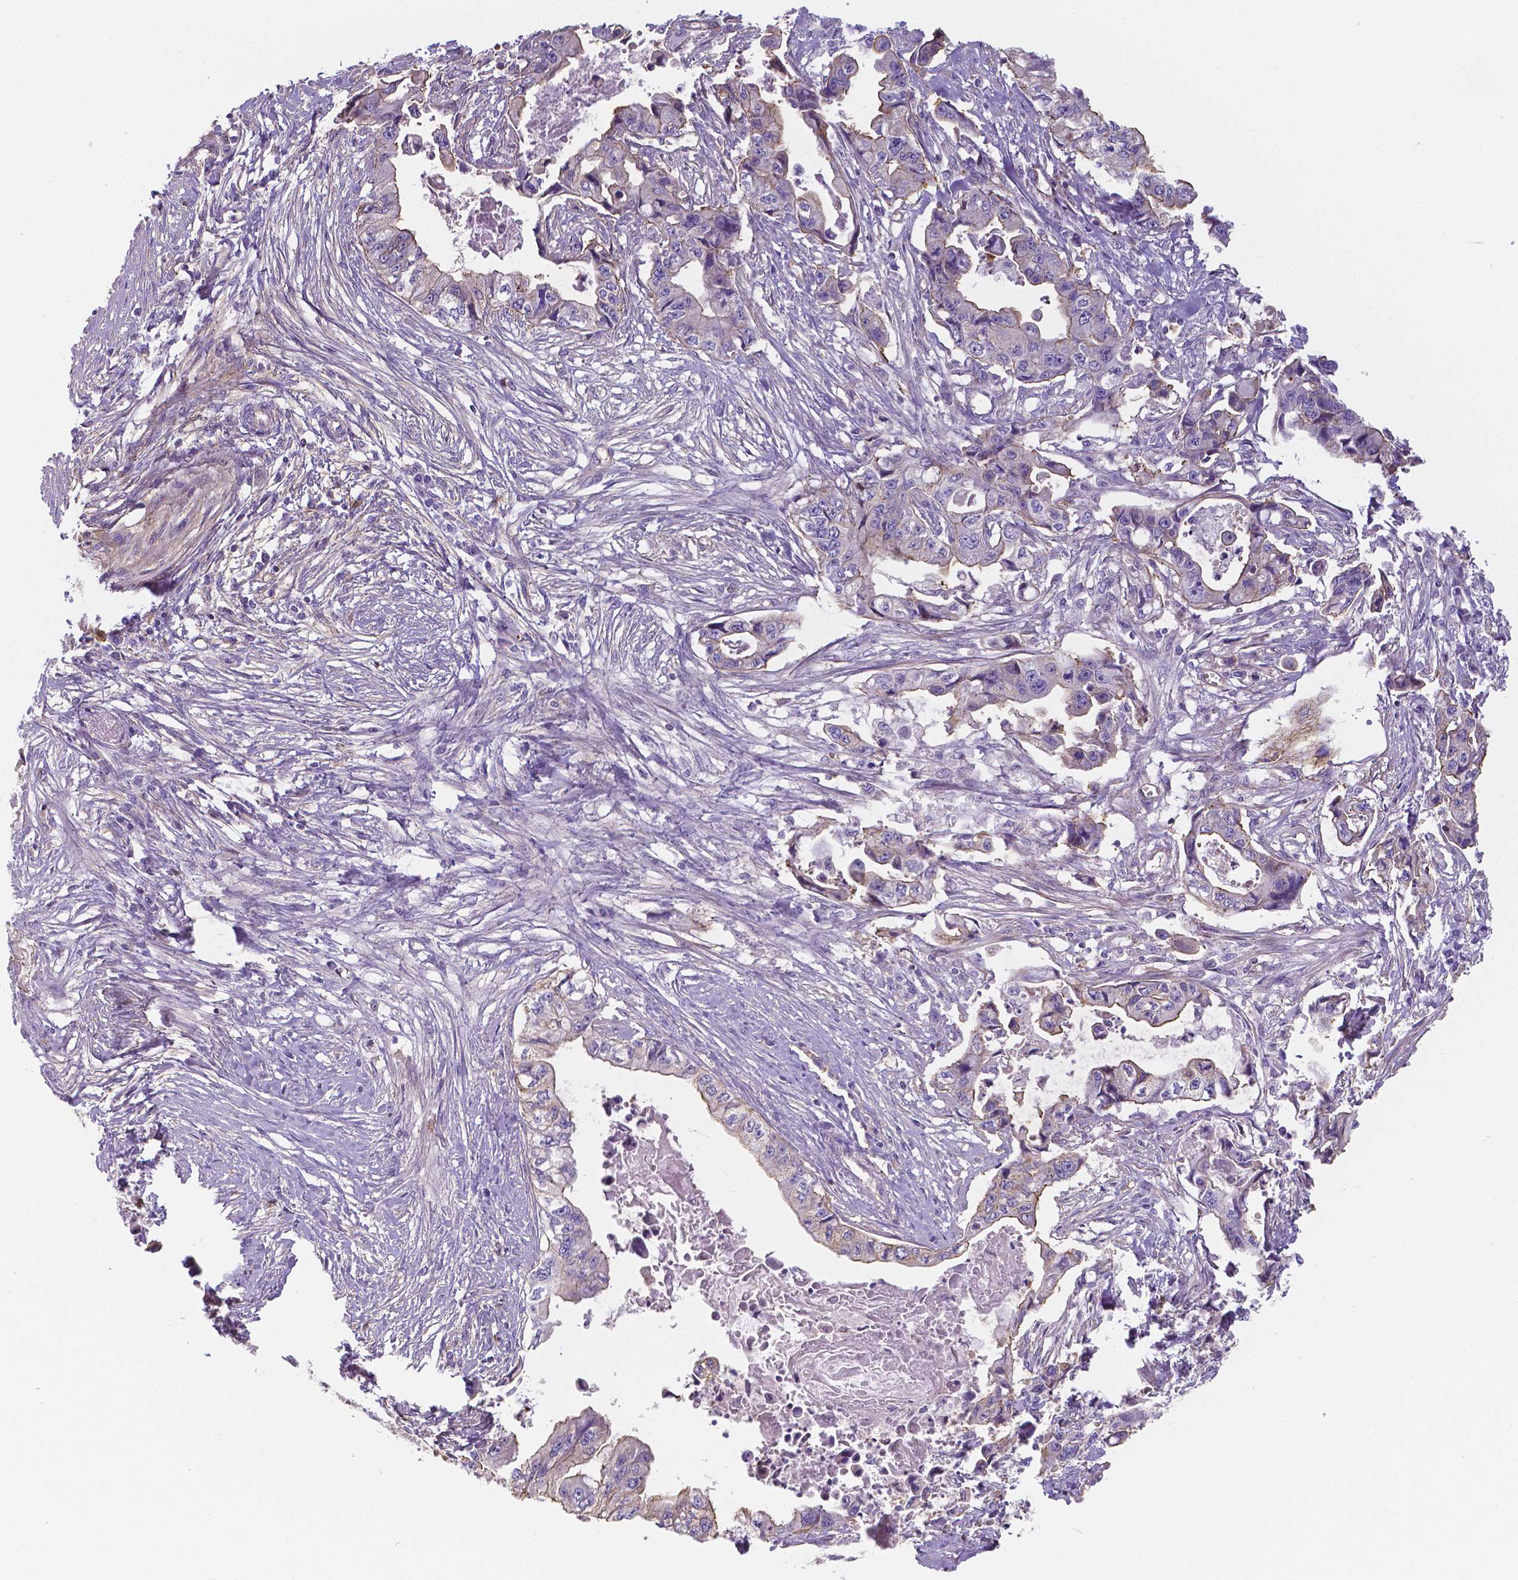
{"staining": {"intensity": "moderate", "quantity": "<25%", "location": "cytoplasmic/membranous"}, "tissue": "pancreatic cancer", "cell_type": "Tumor cells", "image_type": "cancer", "snomed": [{"axis": "morphology", "description": "Adenocarcinoma, NOS"}, {"axis": "topography", "description": "Pancreas"}], "caption": "Pancreatic cancer stained with a protein marker reveals moderate staining in tumor cells.", "gene": "CRMP1", "patient": {"sex": "male", "age": 66}}